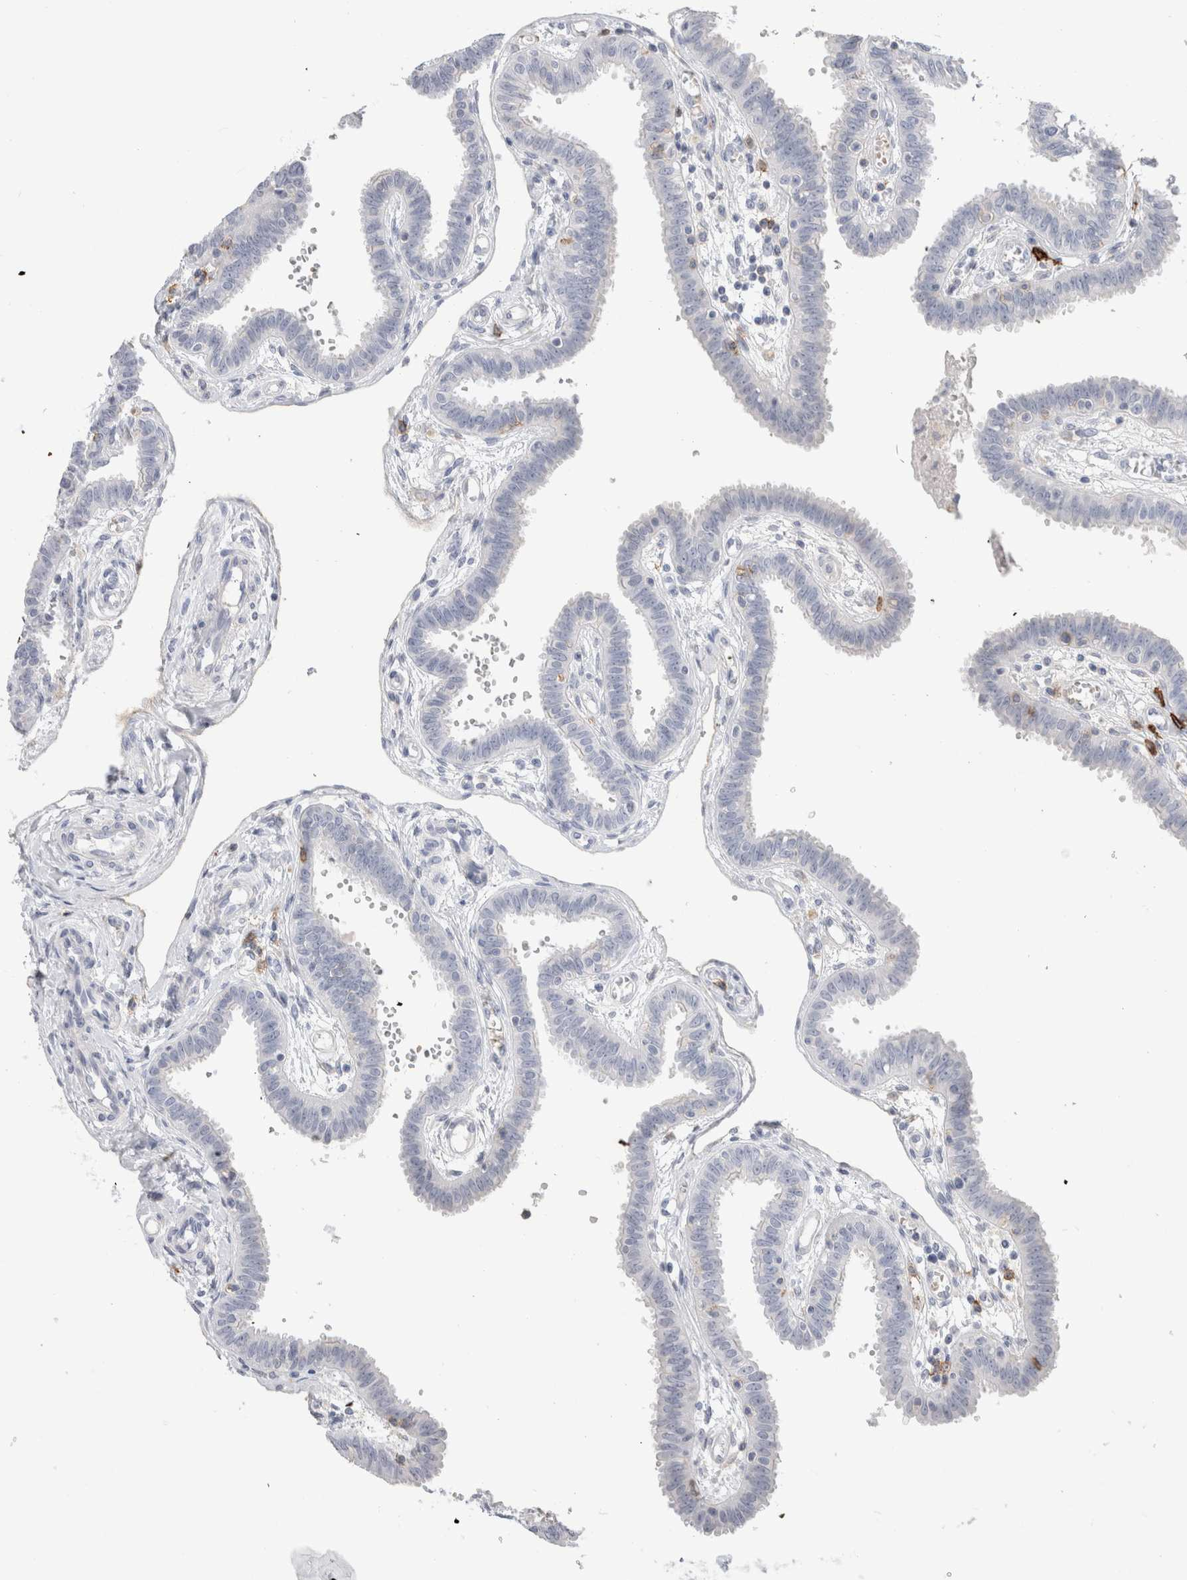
{"staining": {"intensity": "negative", "quantity": "none", "location": "none"}, "tissue": "fallopian tube", "cell_type": "Glandular cells", "image_type": "normal", "snomed": [{"axis": "morphology", "description": "Normal tissue, NOS"}, {"axis": "topography", "description": "Fallopian tube"}], "caption": "This photomicrograph is of normal fallopian tube stained with immunohistochemistry to label a protein in brown with the nuclei are counter-stained blue. There is no positivity in glandular cells. (DAB IHC, high magnification).", "gene": "CD38", "patient": {"sex": "female", "age": 32}}